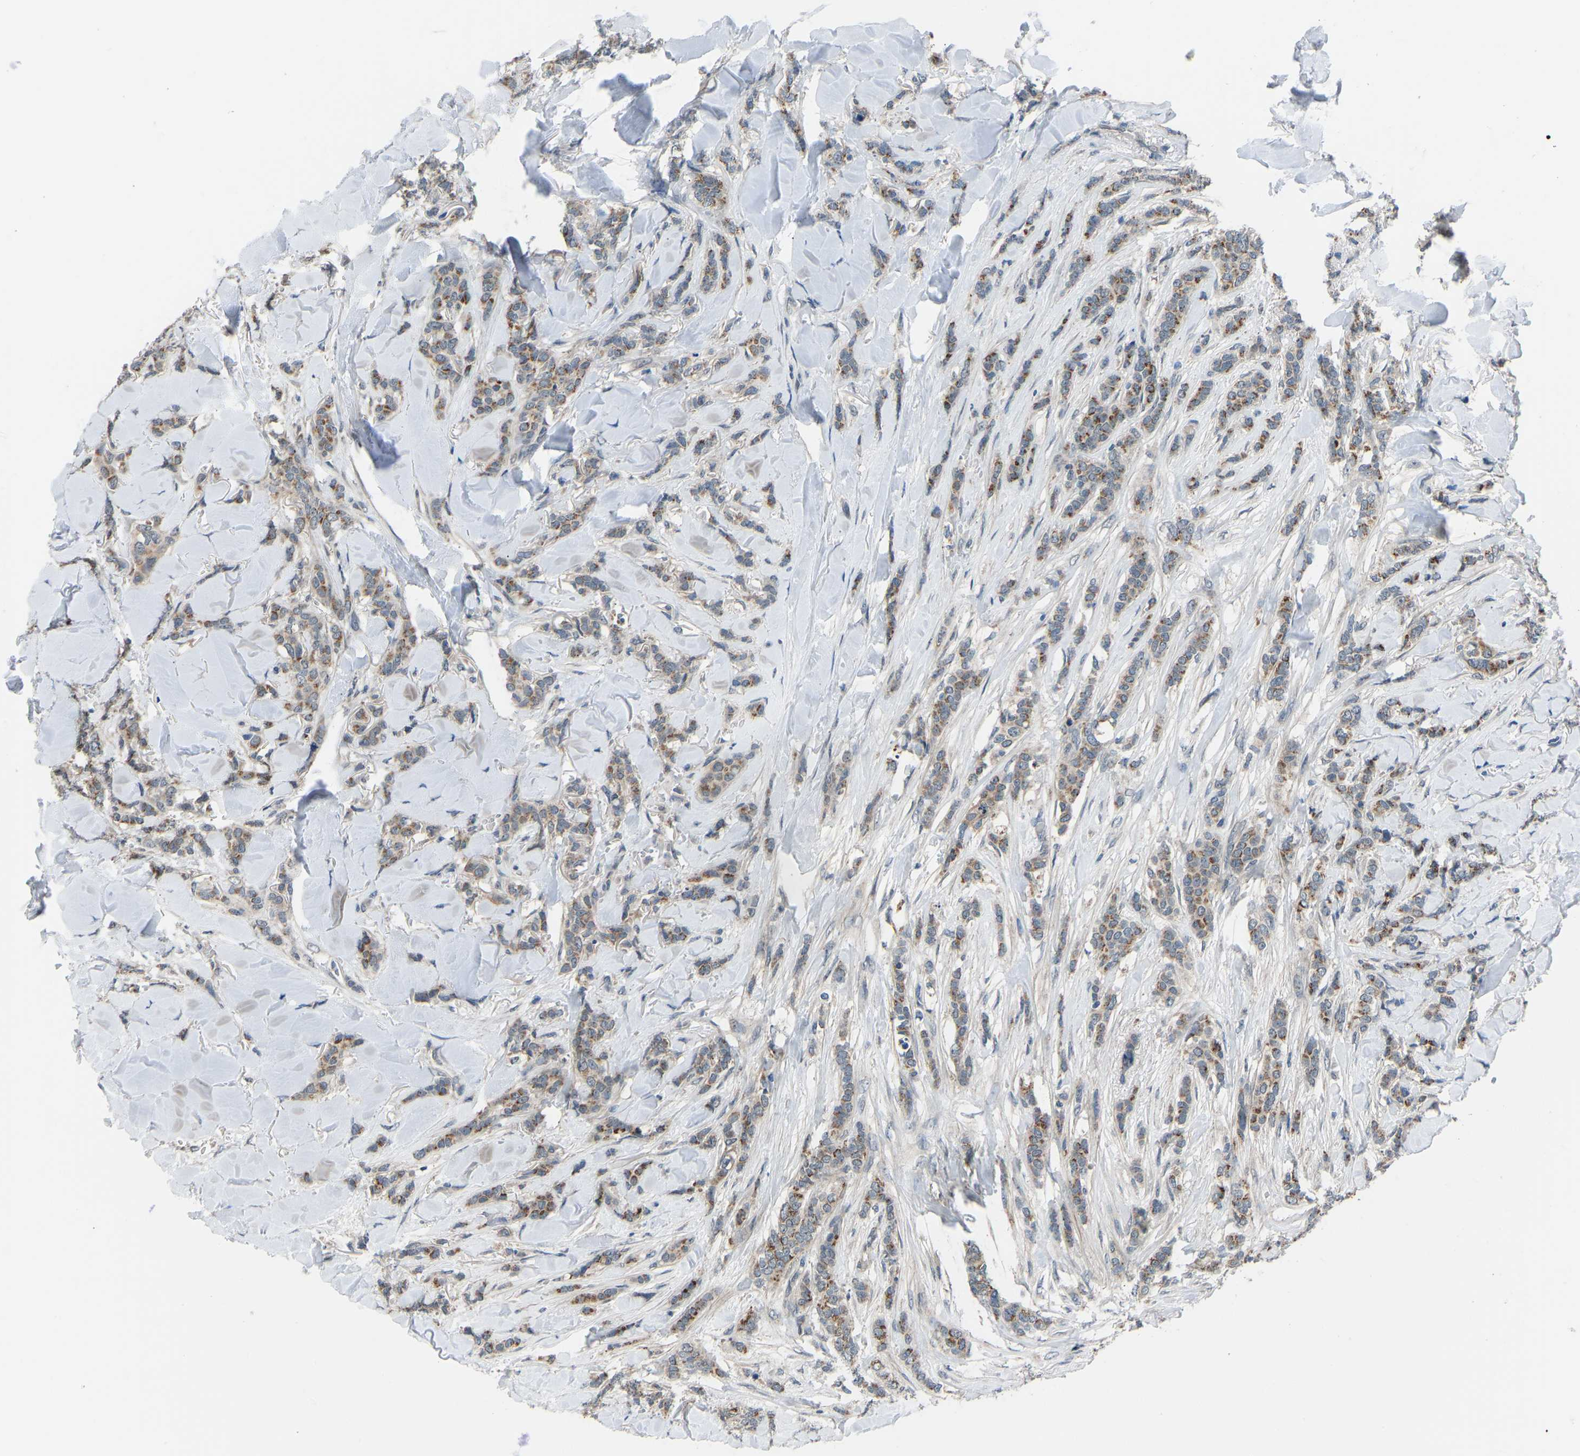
{"staining": {"intensity": "moderate", "quantity": ">75%", "location": "cytoplasmic/membranous"}, "tissue": "breast cancer", "cell_type": "Tumor cells", "image_type": "cancer", "snomed": [{"axis": "morphology", "description": "Lobular carcinoma"}, {"axis": "topography", "description": "Skin"}, {"axis": "topography", "description": "Breast"}], "caption": "Breast cancer stained for a protein (brown) displays moderate cytoplasmic/membranous positive staining in about >75% of tumor cells.", "gene": "CDK2AP1", "patient": {"sex": "female", "age": 46}}